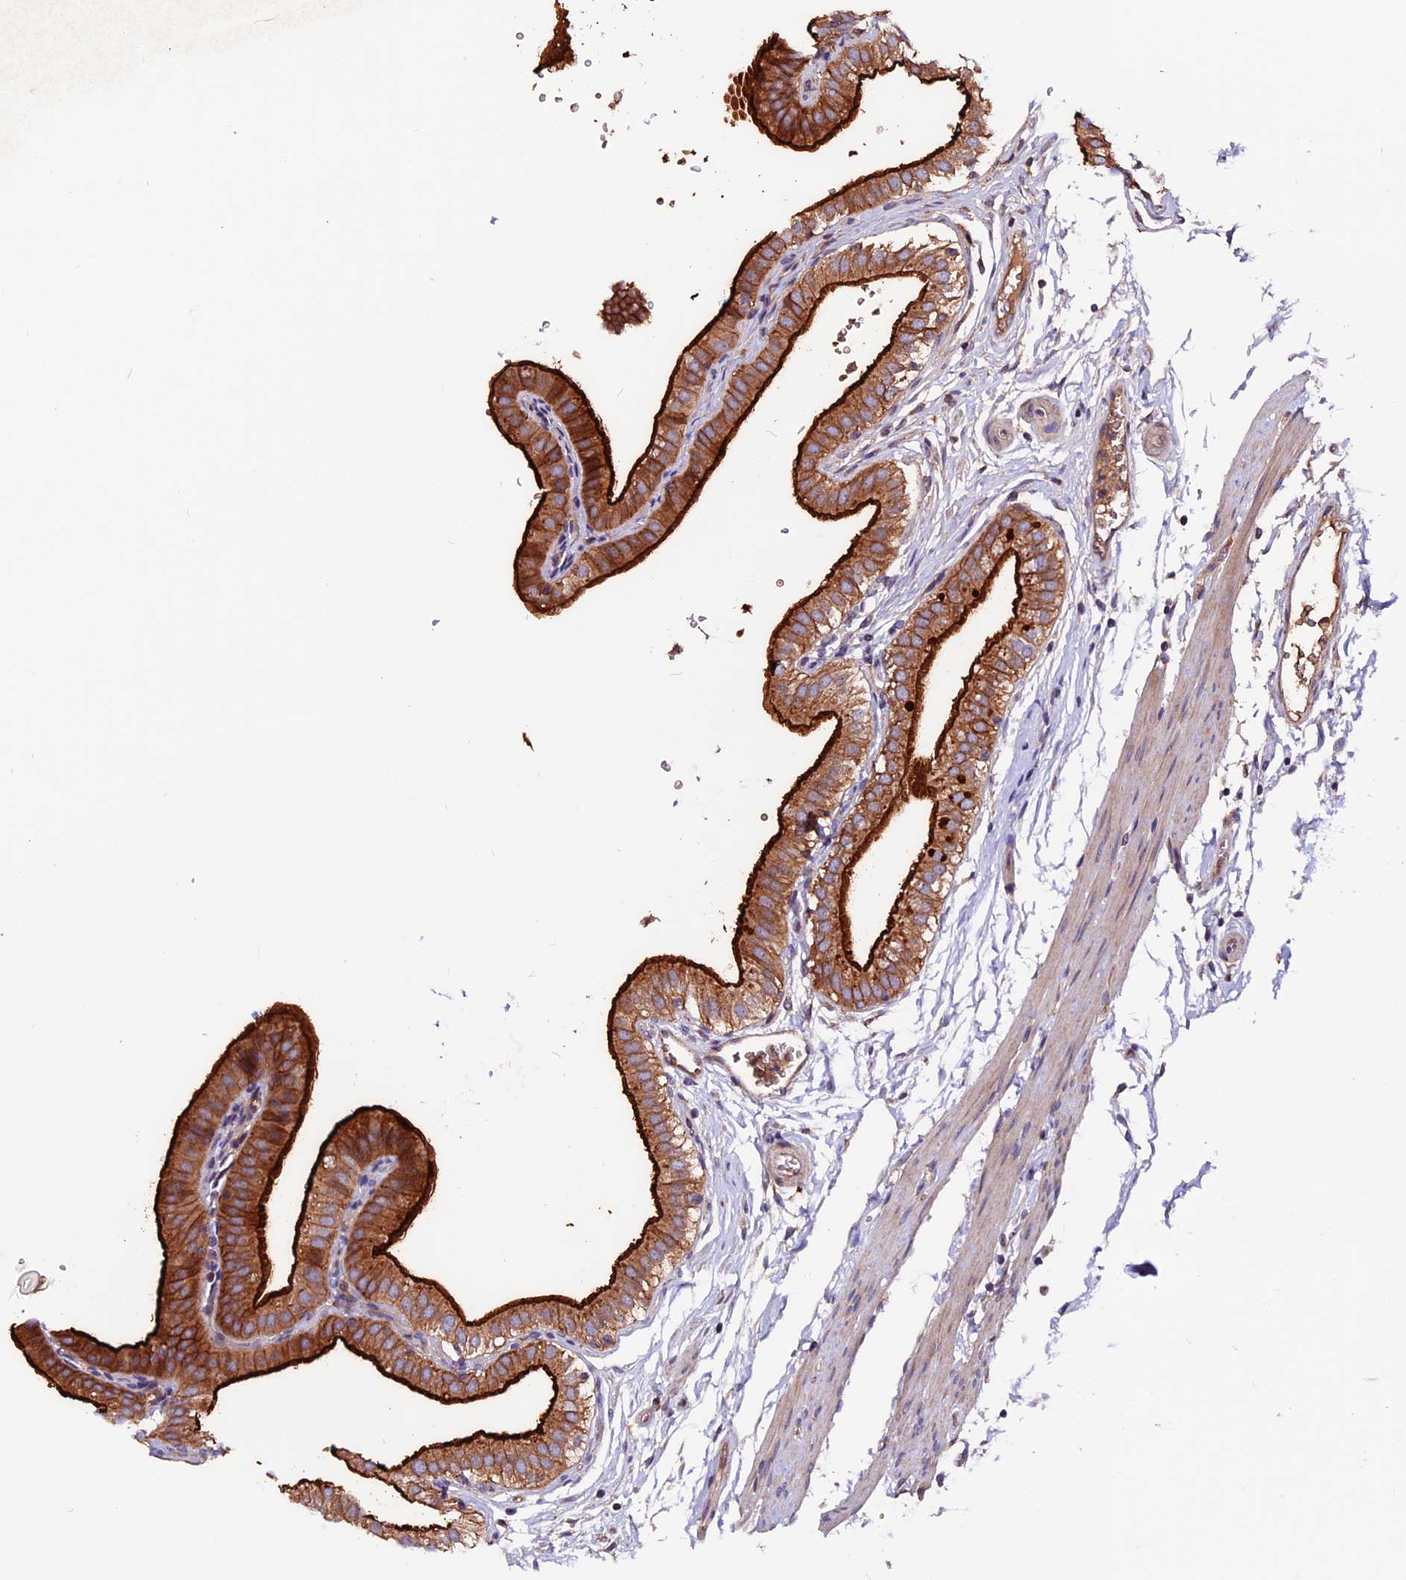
{"staining": {"intensity": "strong", "quantity": ">75%", "location": "cytoplasmic/membranous"}, "tissue": "gallbladder", "cell_type": "Glandular cells", "image_type": "normal", "snomed": [{"axis": "morphology", "description": "Normal tissue, NOS"}, {"axis": "topography", "description": "Gallbladder"}], "caption": "An immunohistochemistry micrograph of unremarkable tissue is shown. Protein staining in brown highlights strong cytoplasmic/membranous positivity in gallbladder within glandular cells.", "gene": "ZNF598", "patient": {"sex": "female", "age": 61}}